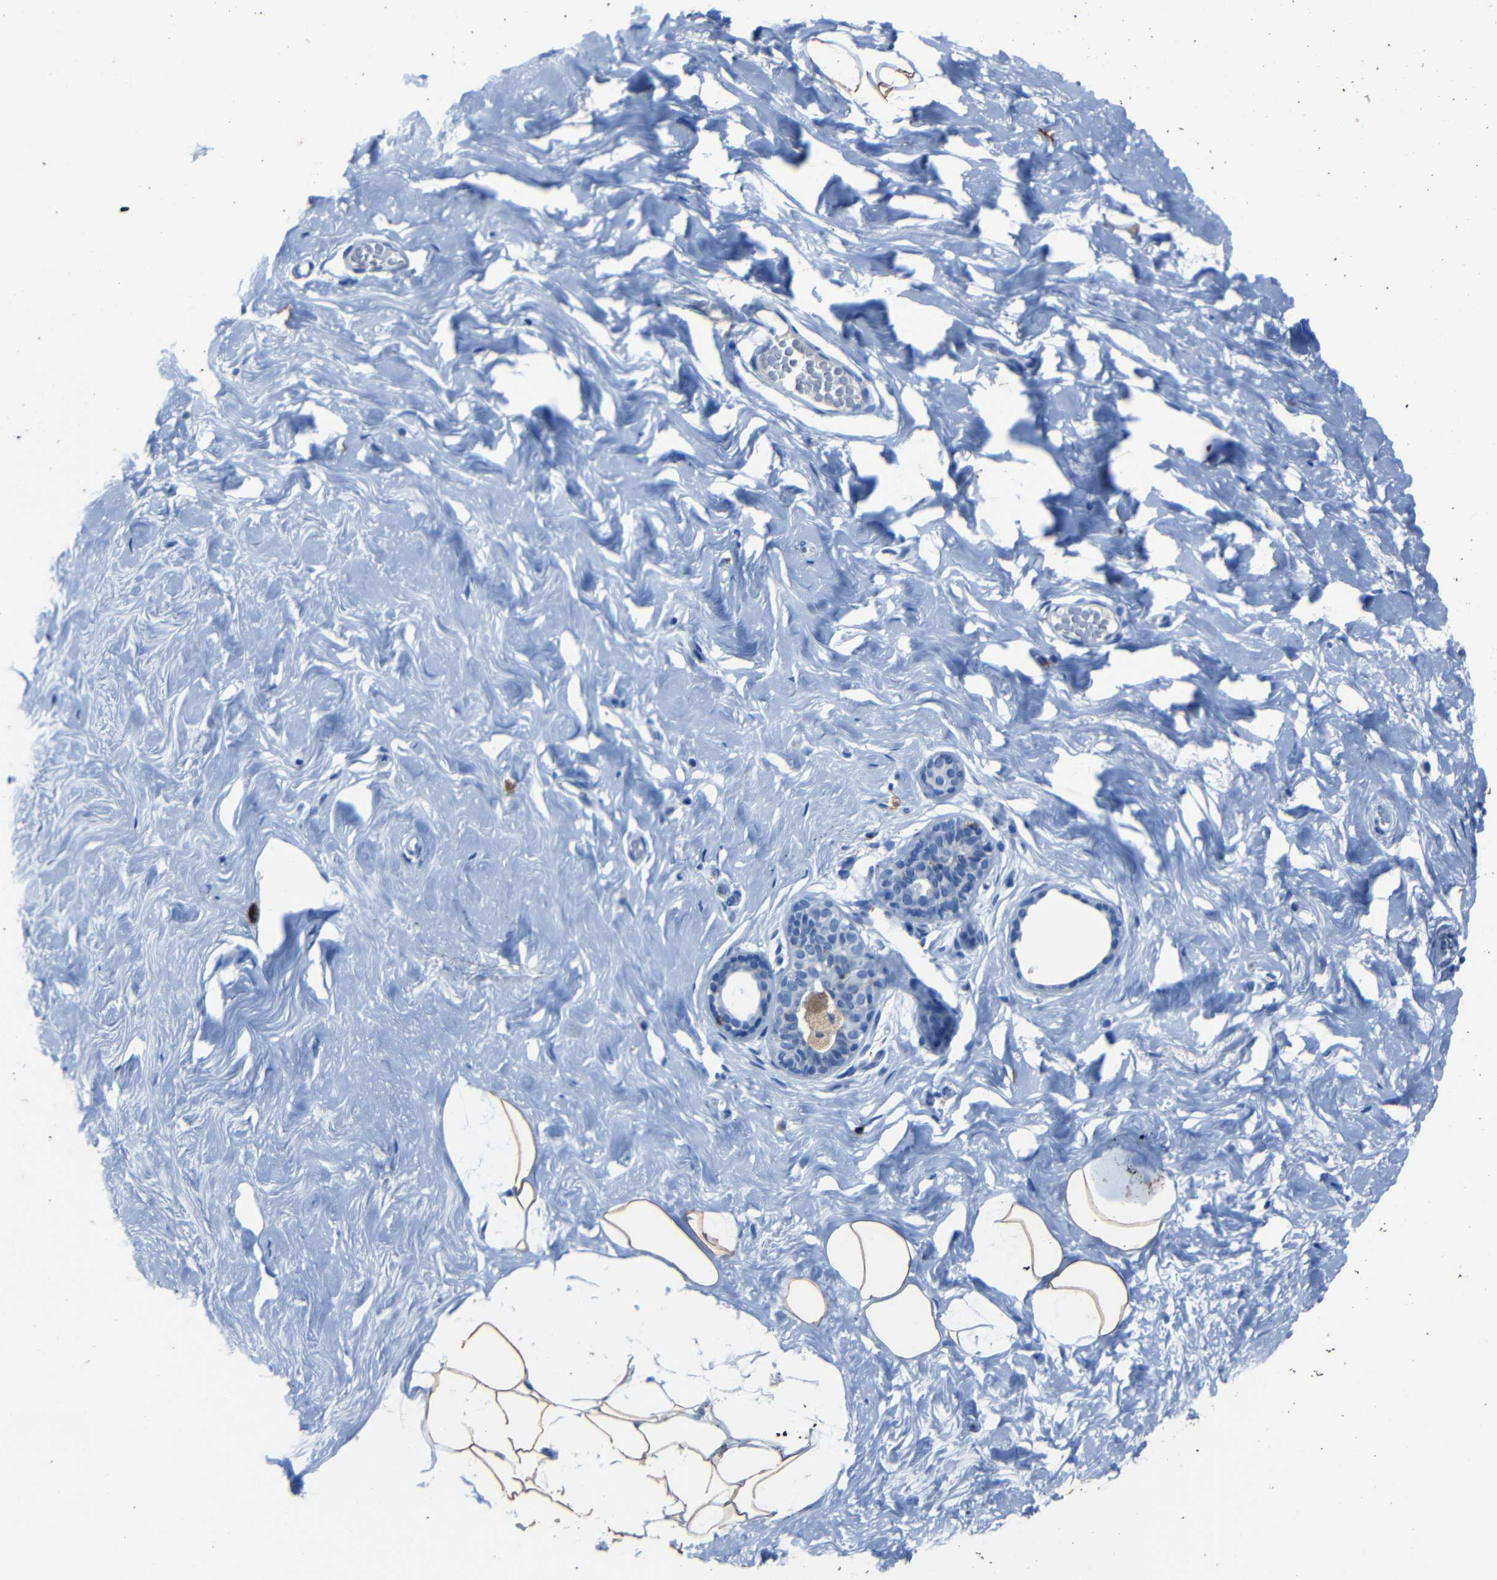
{"staining": {"intensity": "moderate", "quantity": "<25%", "location": "cytoplasmic/membranous"}, "tissue": "breast", "cell_type": "Adipocytes", "image_type": "normal", "snomed": [{"axis": "morphology", "description": "Normal tissue, NOS"}, {"axis": "topography", "description": "Breast"}], "caption": "High-power microscopy captured an immunohistochemistry (IHC) image of unremarkable breast, revealing moderate cytoplasmic/membranous expression in approximately <25% of adipocytes.", "gene": "CLDN11", "patient": {"sex": "female", "age": 75}}